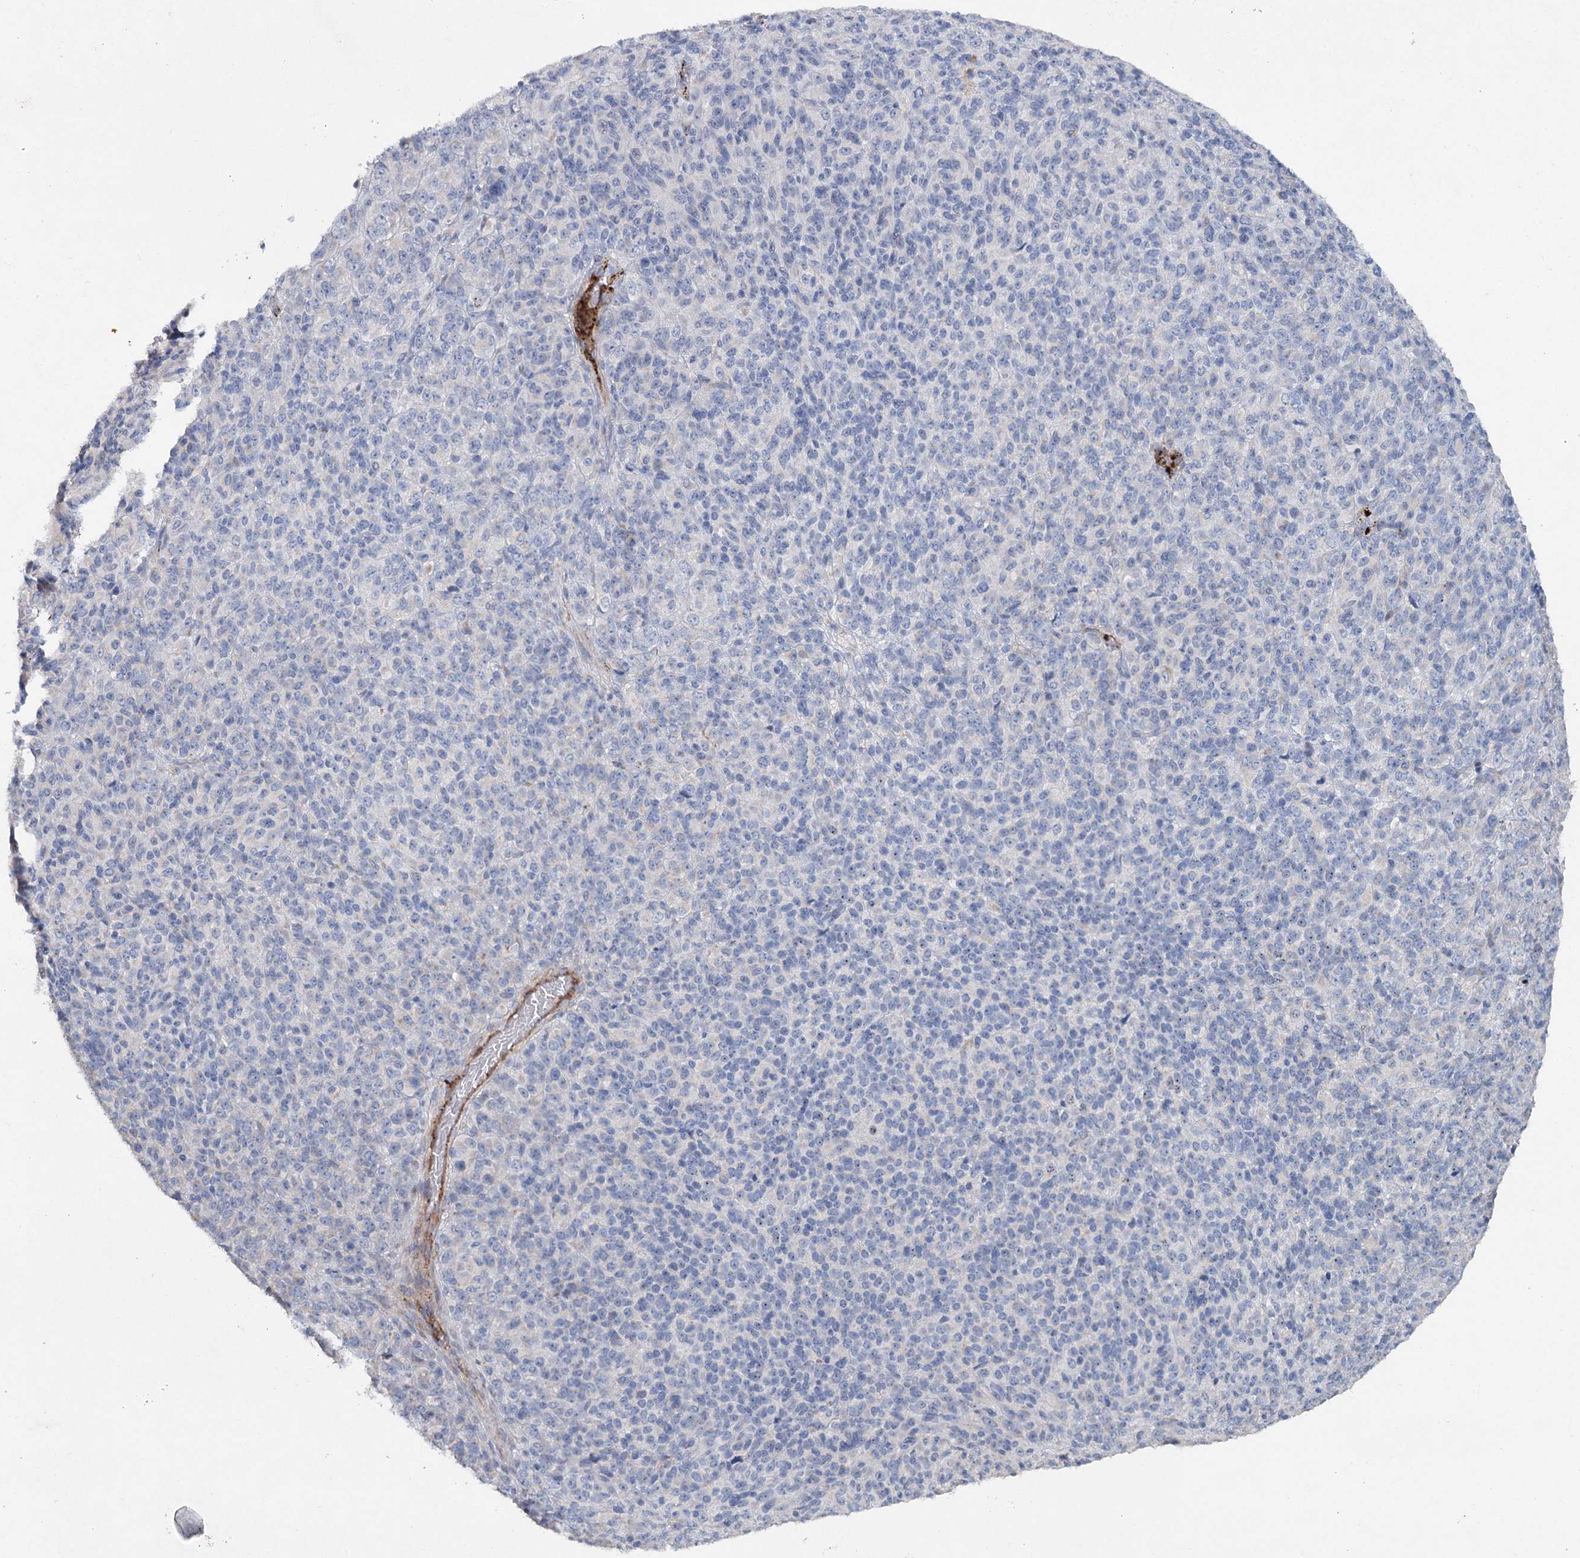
{"staining": {"intensity": "negative", "quantity": "none", "location": "none"}, "tissue": "melanoma", "cell_type": "Tumor cells", "image_type": "cancer", "snomed": [{"axis": "morphology", "description": "Malignant melanoma, Metastatic site"}, {"axis": "topography", "description": "Brain"}], "caption": "High power microscopy photomicrograph of an IHC micrograph of malignant melanoma (metastatic site), revealing no significant staining in tumor cells. Nuclei are stained in blue.", "gene": "RFX6", "patient": {"sex": "female", "age": 56}}